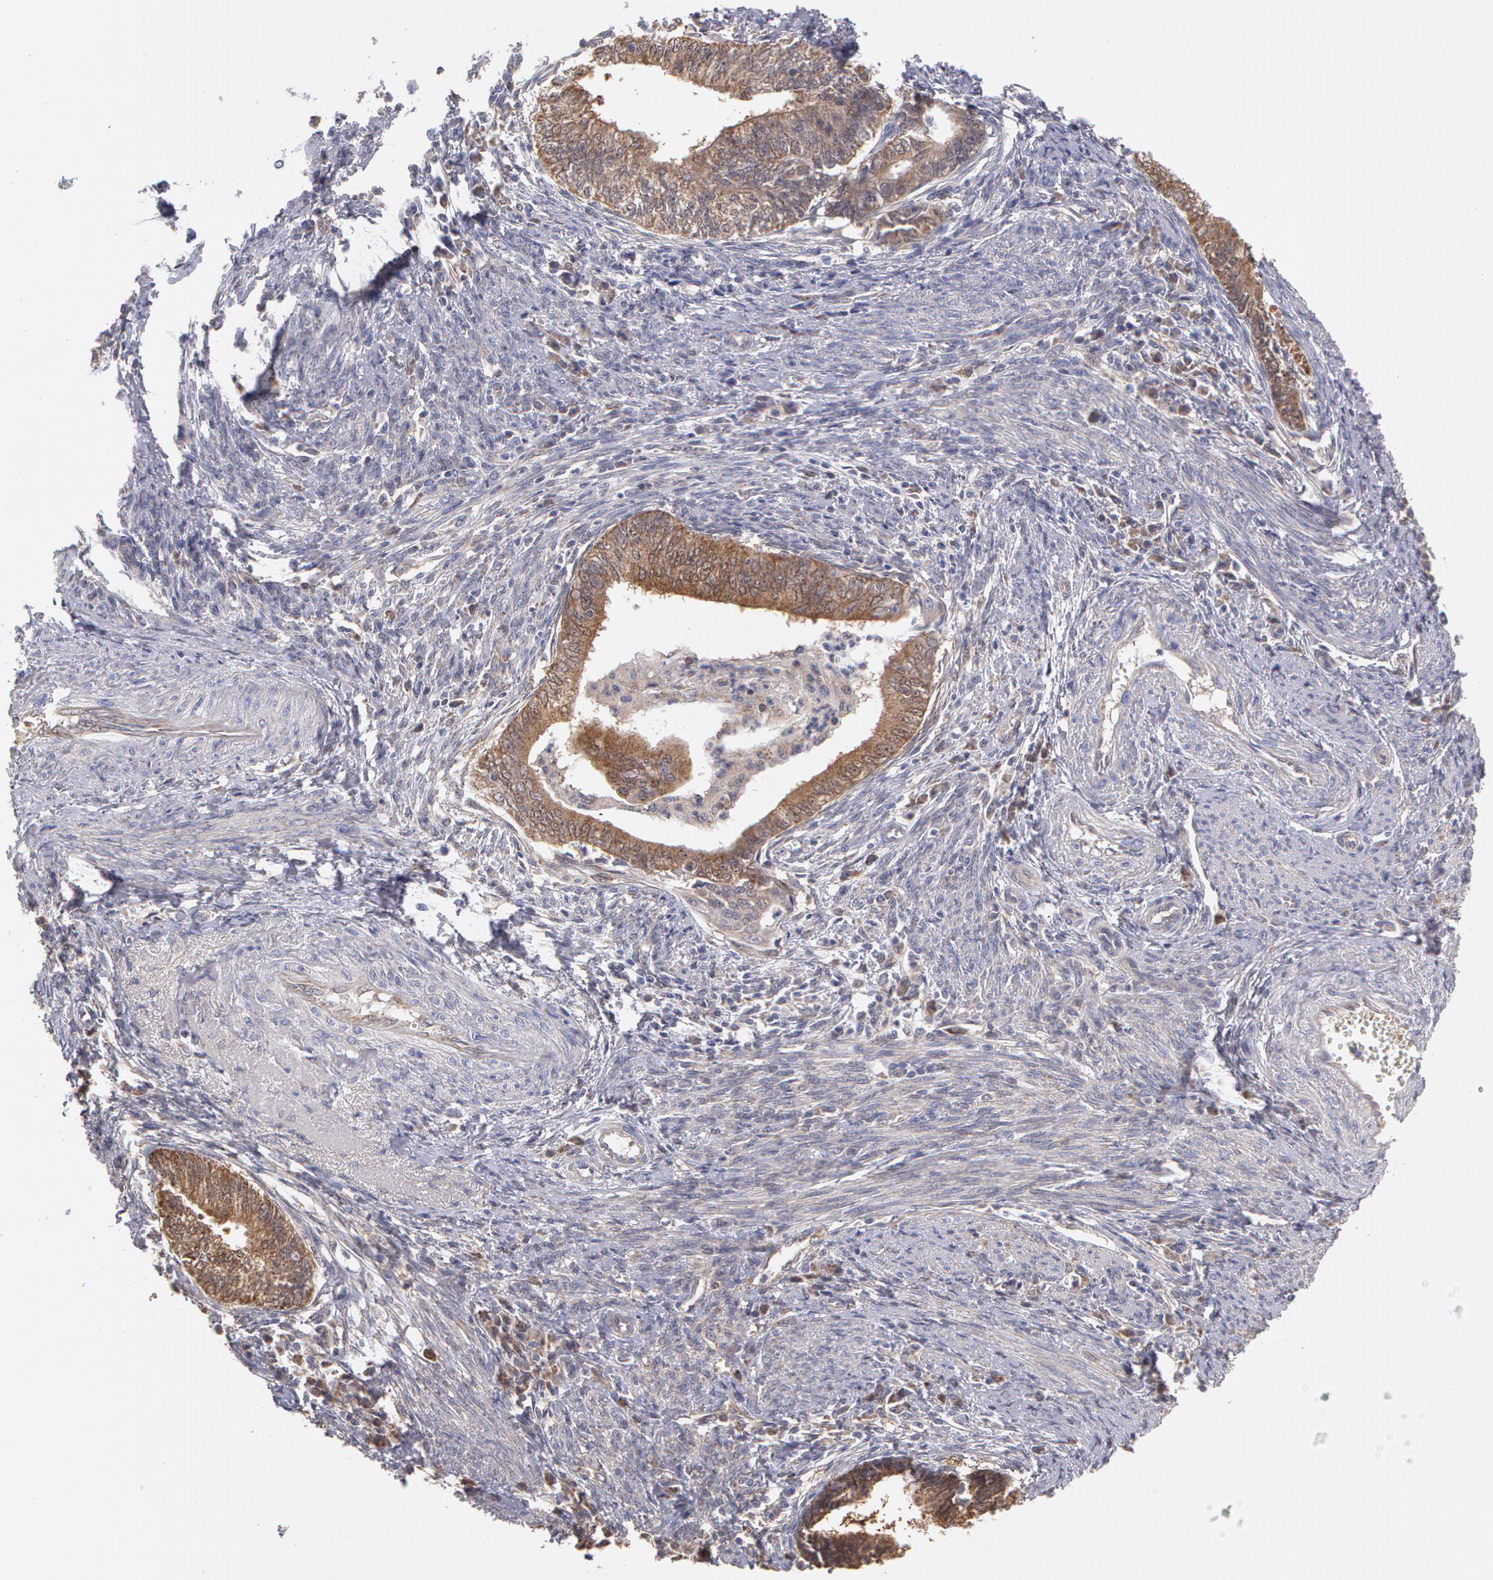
{"staining": {"intensity": "moderate", "quantity": ">75%", "location": "cytoplasmic/membranous"}, "tissue": "endometrial cancer", "cell_type": "Tumor cells", "image_type": "cancer", "snomed": [{"axis": "morphology", "description": "Adenocarcinoma, NOS"}, {"axis": "topography", "description": "Endometrium"}], "caption": "Immunohistochemical staining of human endometrial adenocarcinoma demonstrates medium levels of moderate cytoplasmic/membranous staining in approximately >75% of tumor cells. The protein is shown in brown color, while the nuclei are stained blue.", "gene": "MPST", "patient": {"sex": "female", "age": 66}}